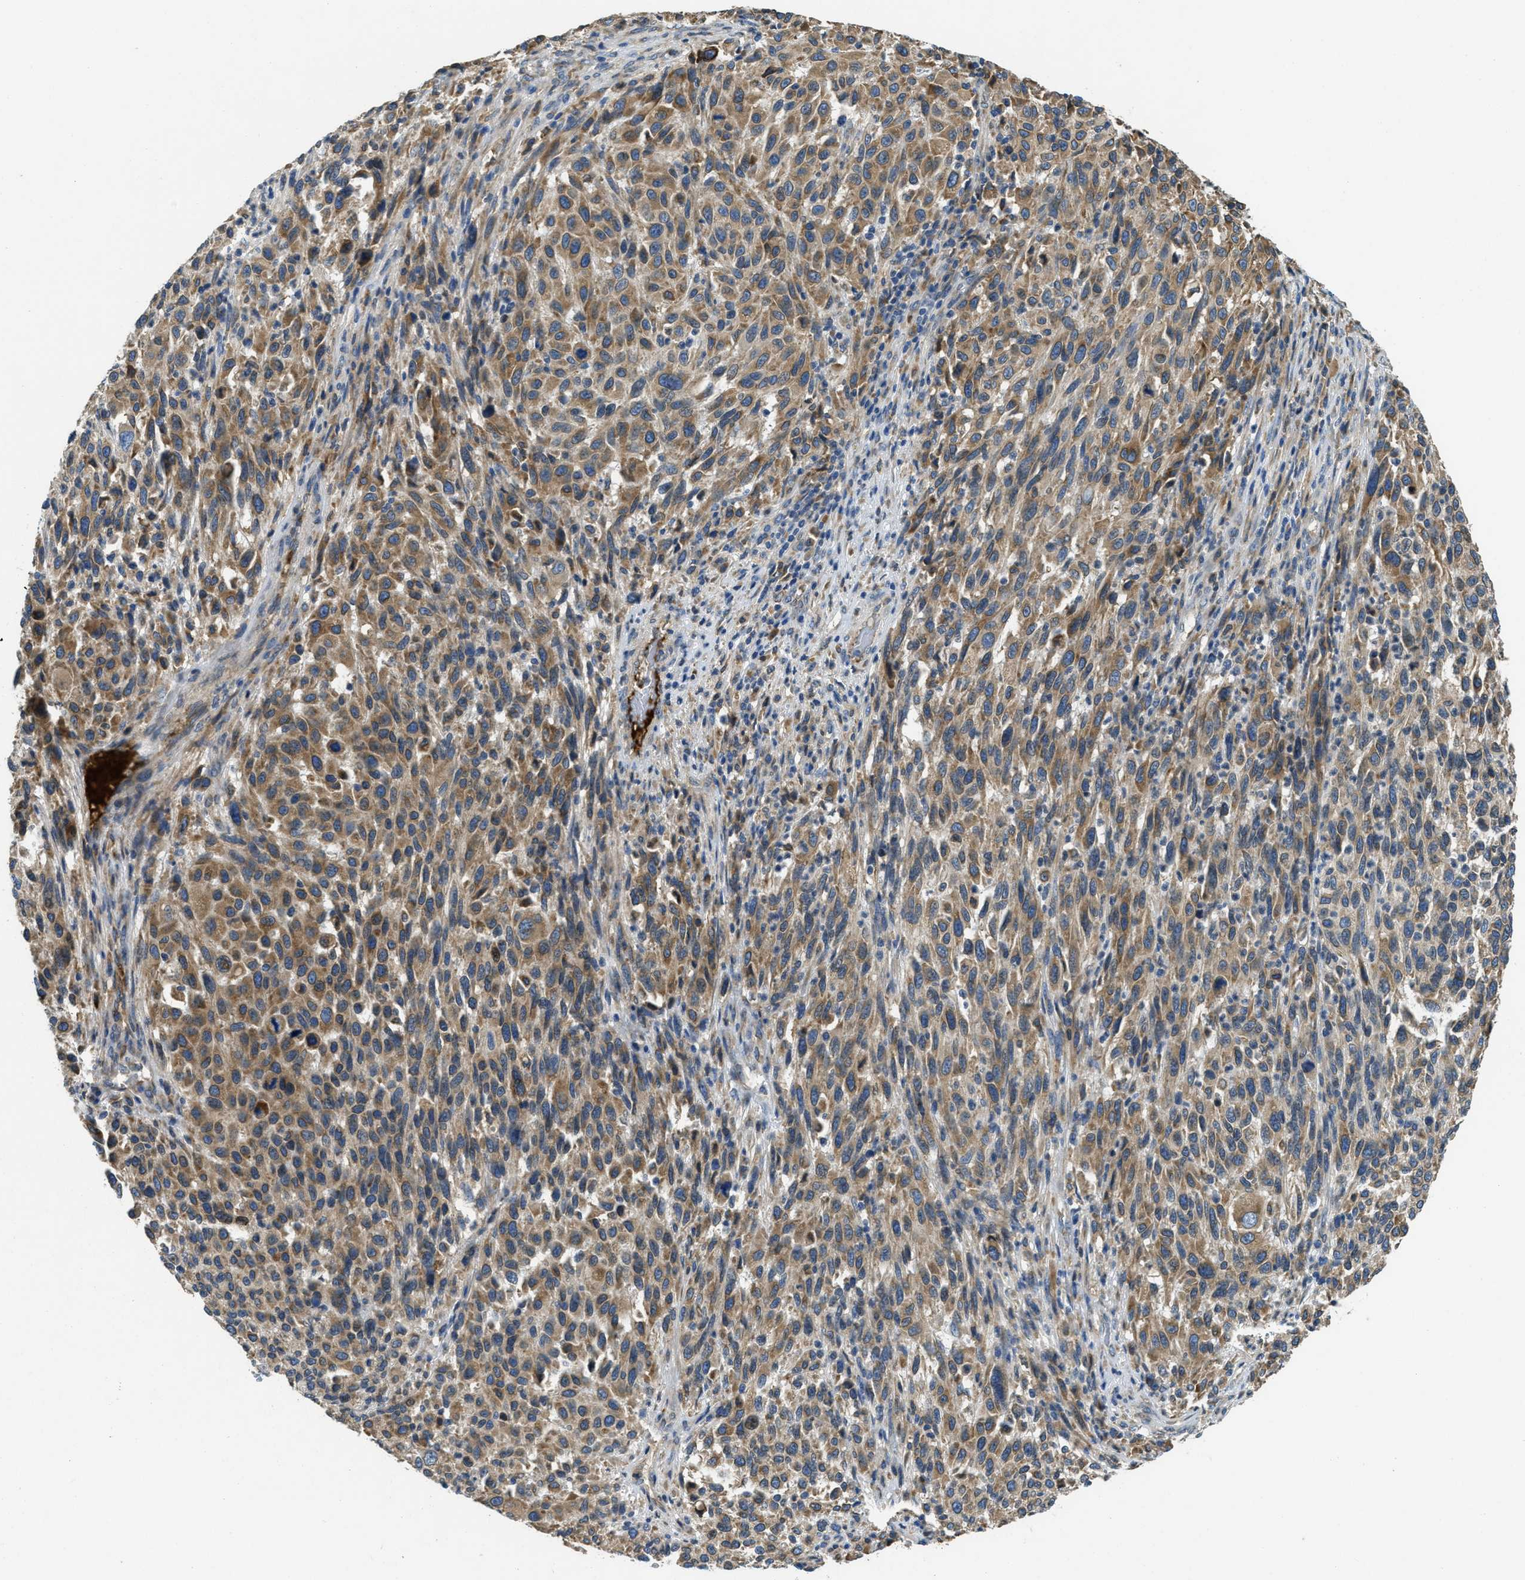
{"staining": {"intensity": "moderate", "quantity": ">75%", "location": "cytoplasmic/membranous"}, "tissue": "melanoma", "cell_type": "Tumor cells", "image_type": "cancer", "snomed": [{"axis": "morphology", "description": "Malignant melanoma, Metastatic site"}, {"axis": "topography", "description": "Lymph node"}], "caption": "Human malignant melanoma (metastatic site) stained with a protein marker exhibits moderate staining in tumor cells.", "gene": "MPDU1", "patient": {"sex": "male", "age": 61}}